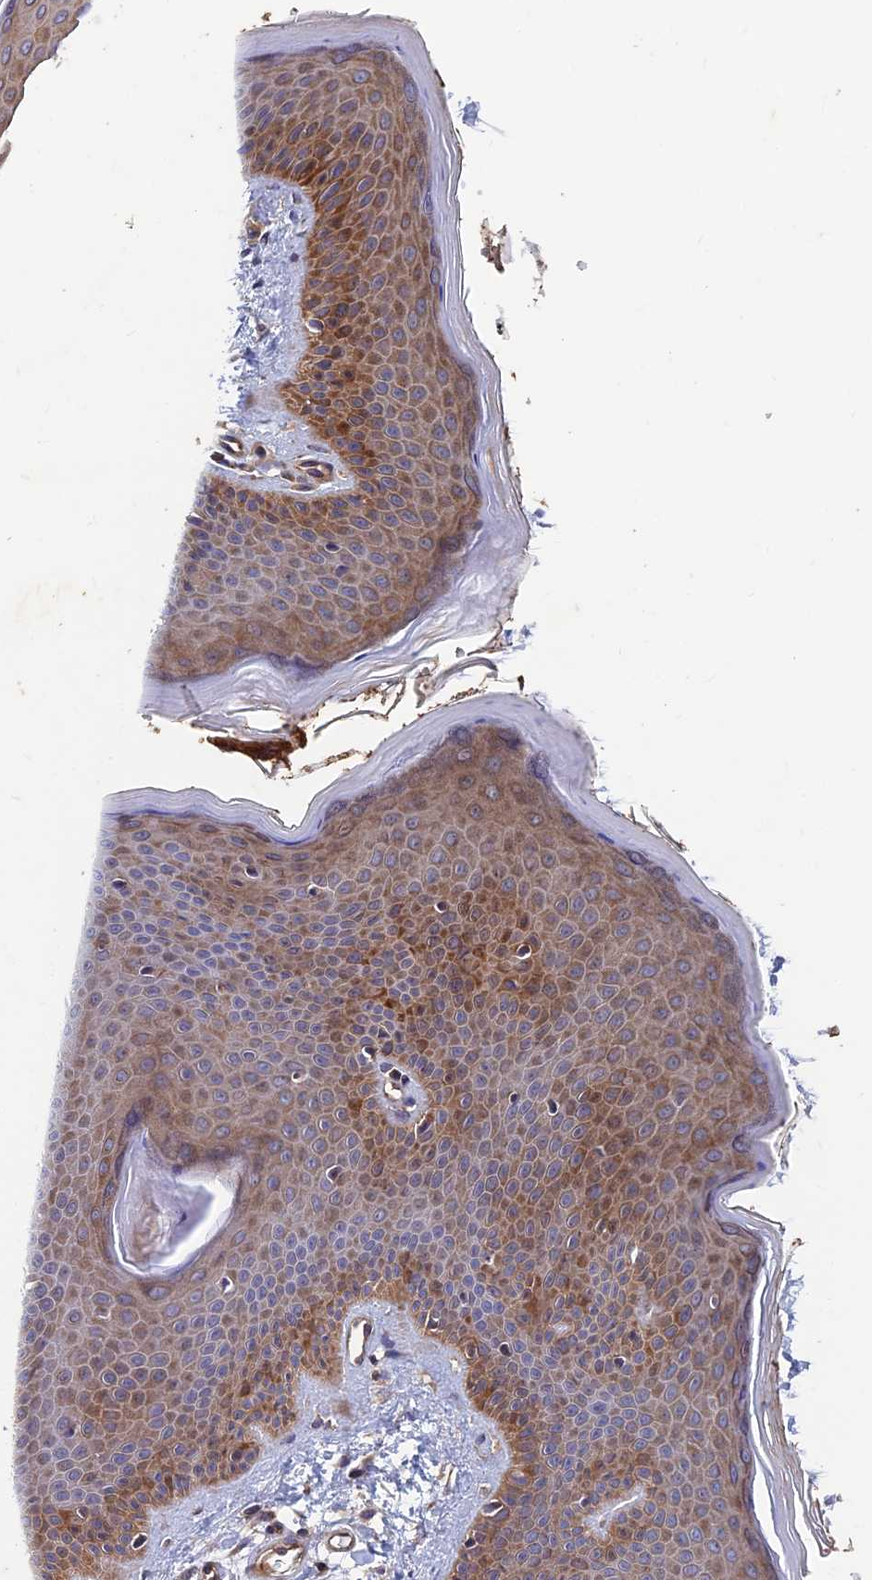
{"staining": {"intensity": "moderate", "quantity": ">75%", "location": "cytoplasmic/membranous"}, "tissue": "skin", "cell_type": "Fibroblasts", "image_type": "normal", "snomed": [{"axis": "morphology", "description": "Normal tissue, NOS"}, {"axis": "topography", "description": "Skin"}], "caption": "Fibroblasts show medium levels of moderate cytoplasmic/membranous staining in about >75% of cells in benign skin.", "gene": "NCAPG", "patient": {"sex": "male", "age": 36}}